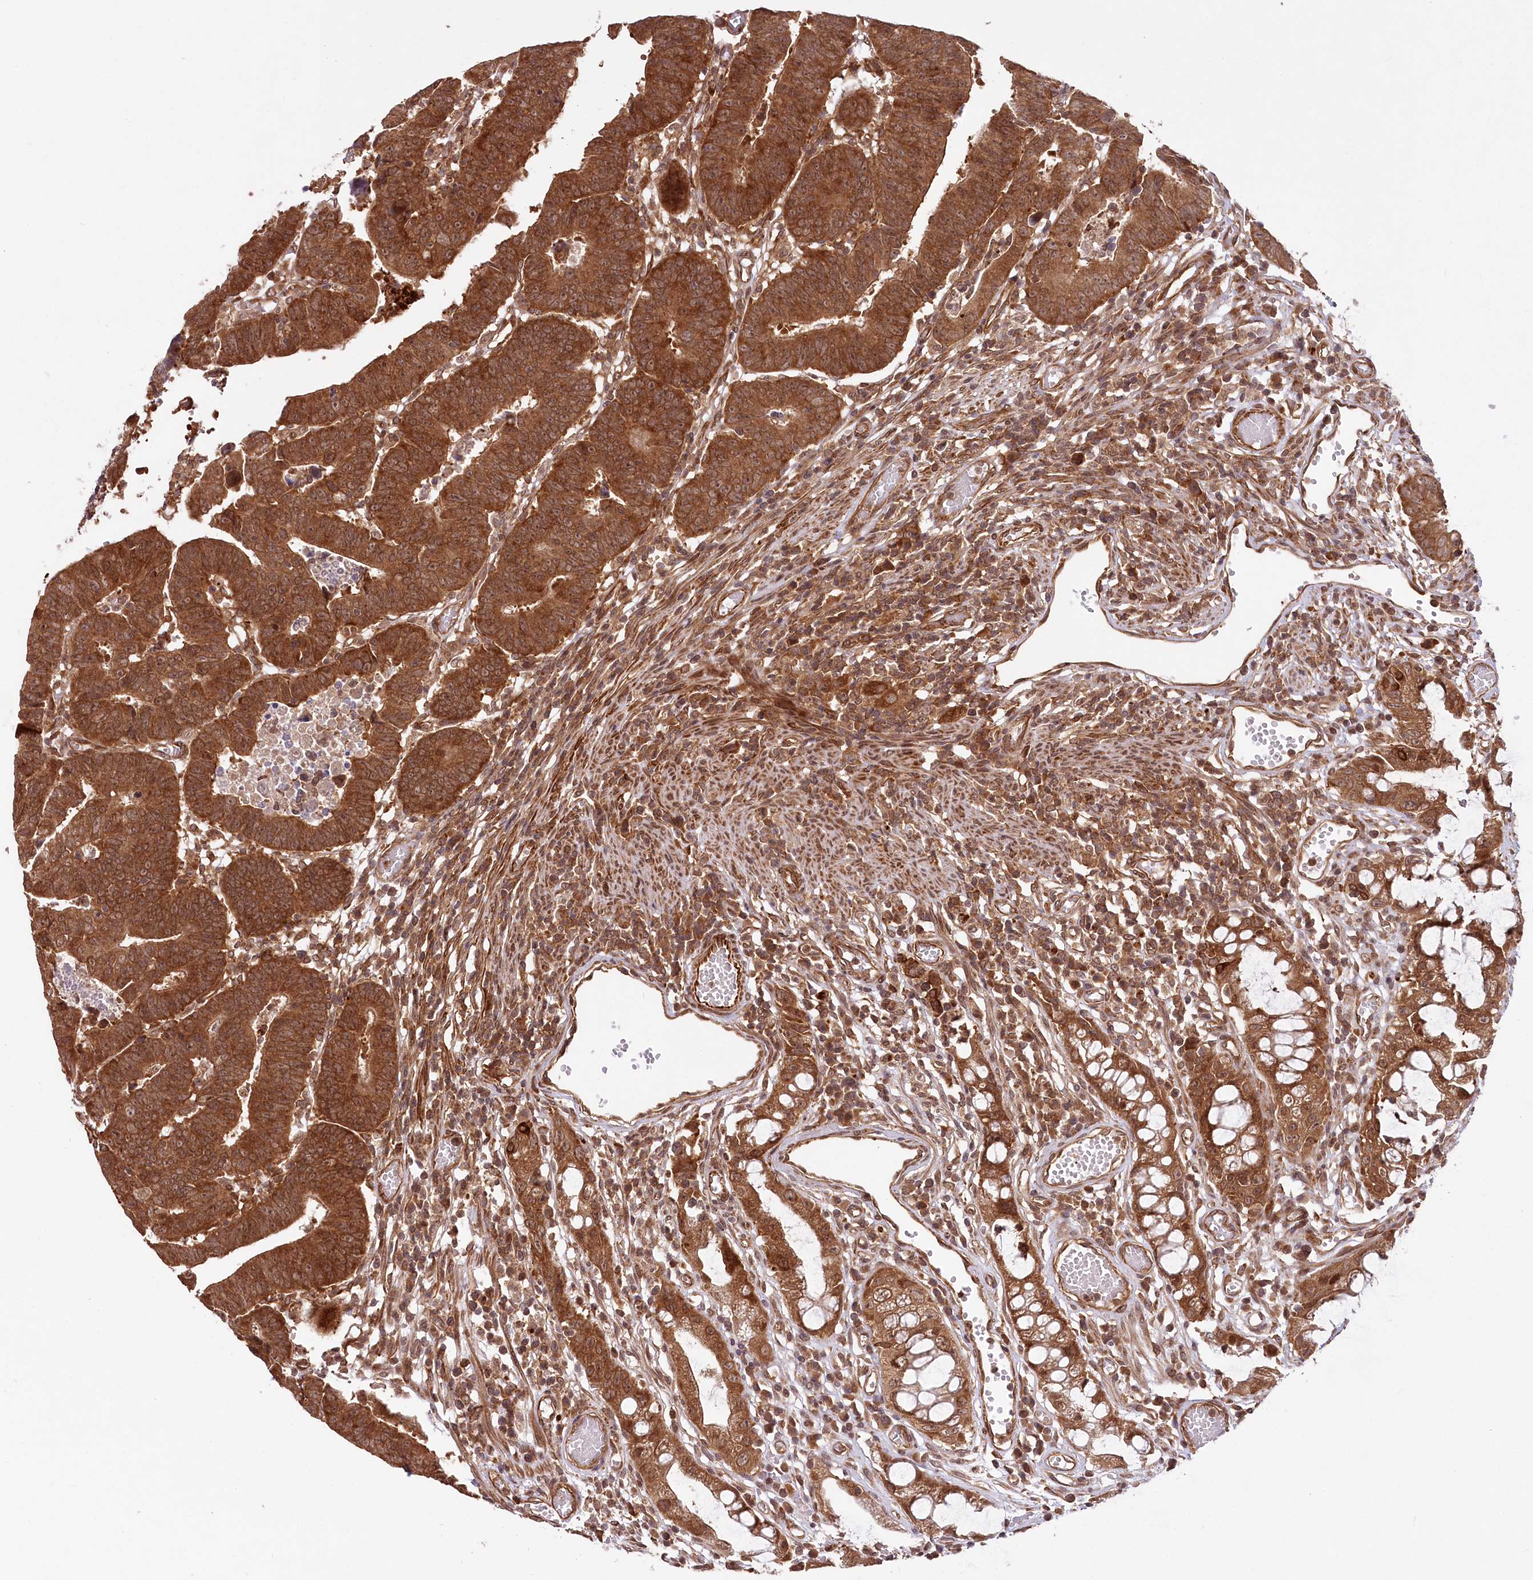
{"staining": {"intensity": "strong", "quantity": ">75%", "location": "cytoplasmic/membranous,nuclear"}, "tissue": "colorectal cancer", "cell_type": "Tumor cells", "image_type": "cancer", "snomed": [{"axis": "morphology", "description": "Adenocarcinoma, NOS"}, {"axis": "topography", "description": "Rectum"}], "caption": "Human colorectal adenocarcinoma stained with a protein marker shows strong staining in tumor cells.", "gene": "CEP70", "patient": {"sex": "female", "age": 65}}